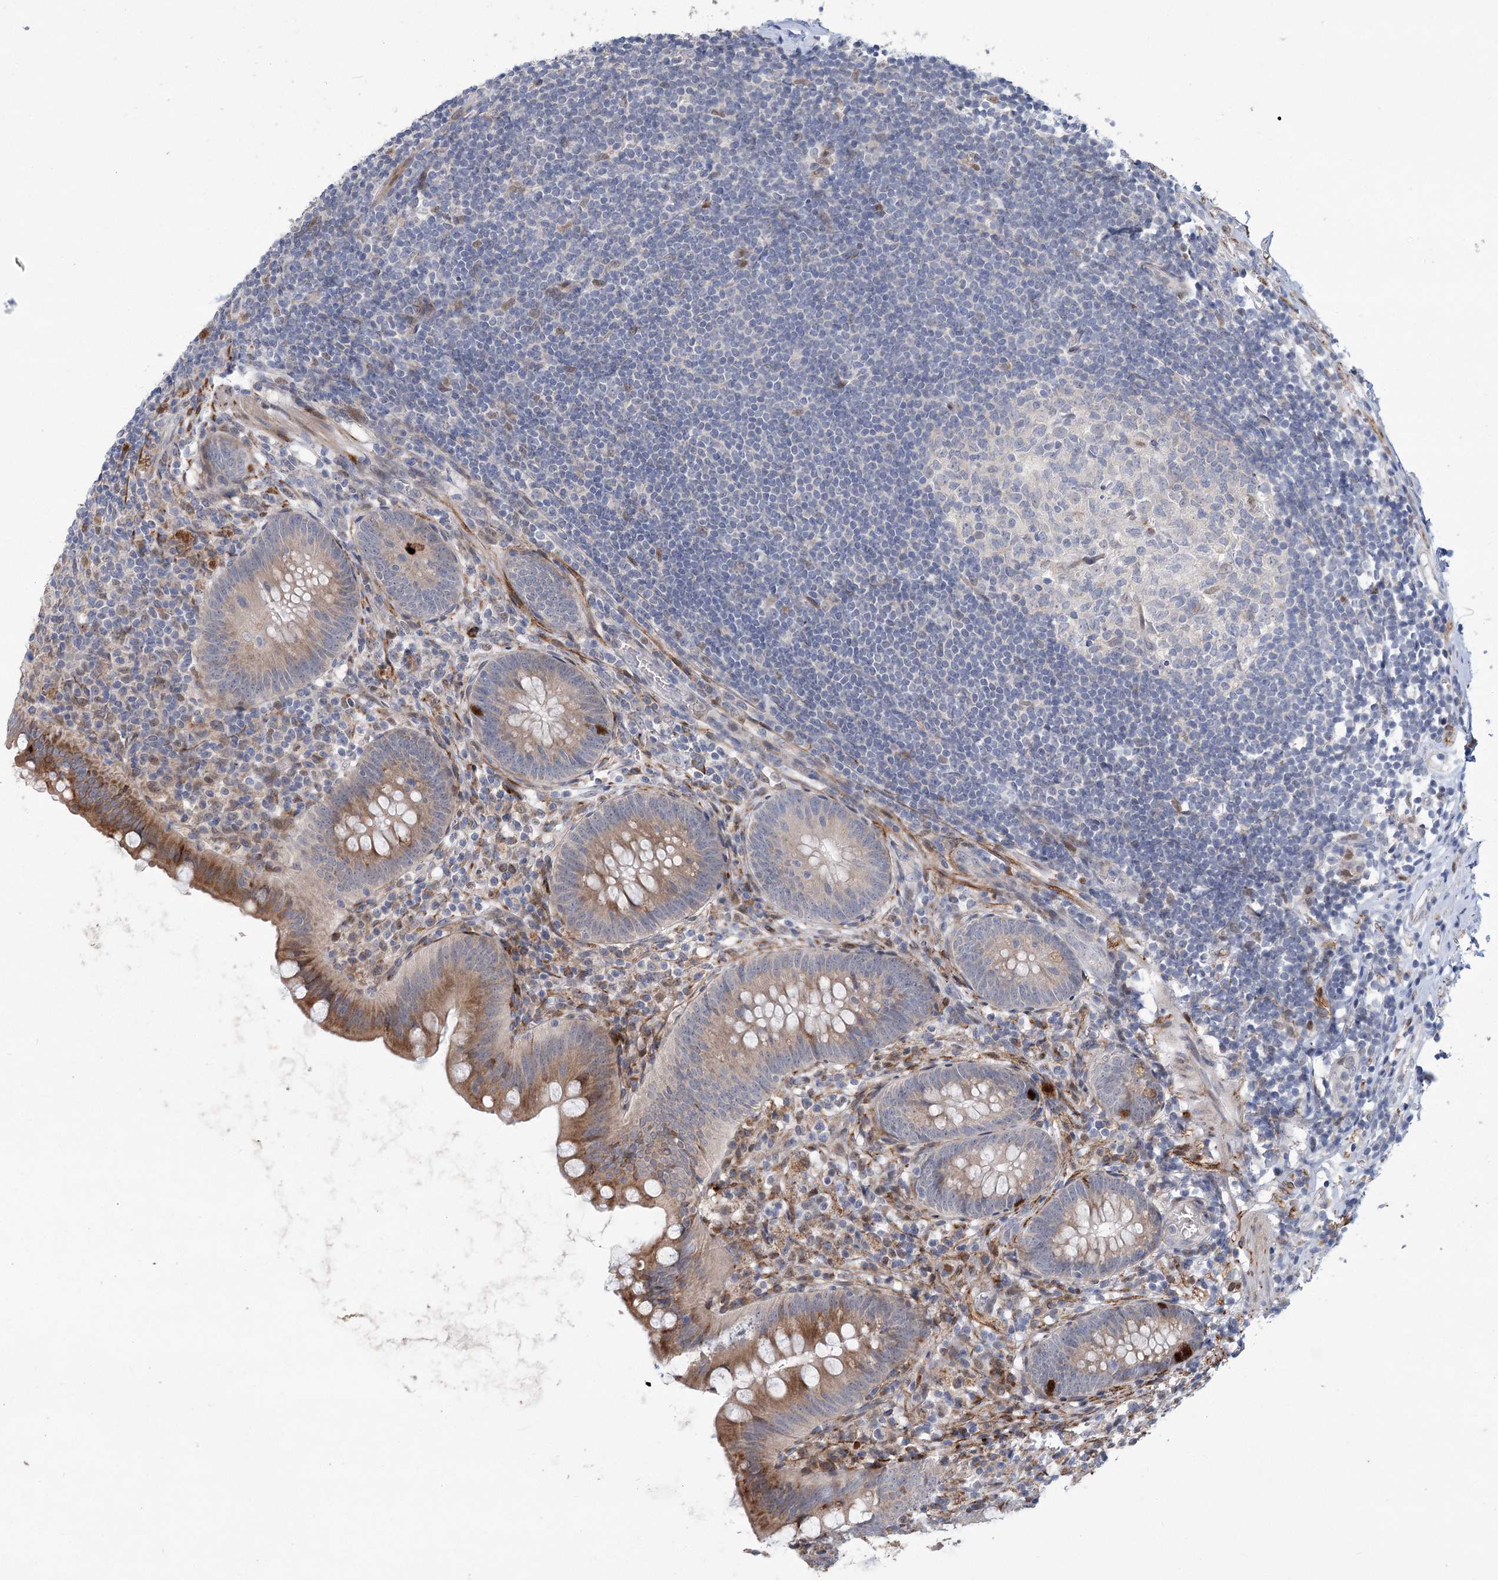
{"staining": {"intensity": "moderate", "quantity": "25%-75%", "location": "cytoplasmic/membranous"}, "tissue": "appendix", "cell_type": "Glandular cells", "image_type": "normal", "snomed": [{"axis": "morphology", "description": "Normal tissue, NOS"}, {"axis": "topography", "description": "Appendix"}], "caption": "Glandular cells demonstrate medium levels of moderate cytoplasmic/membranous expression in about 25%-75% of cells in normal appendix. Nuclei are stained in blue.", "gene": "GCNT4", "patient": {"sex": "female", "age": 62}}